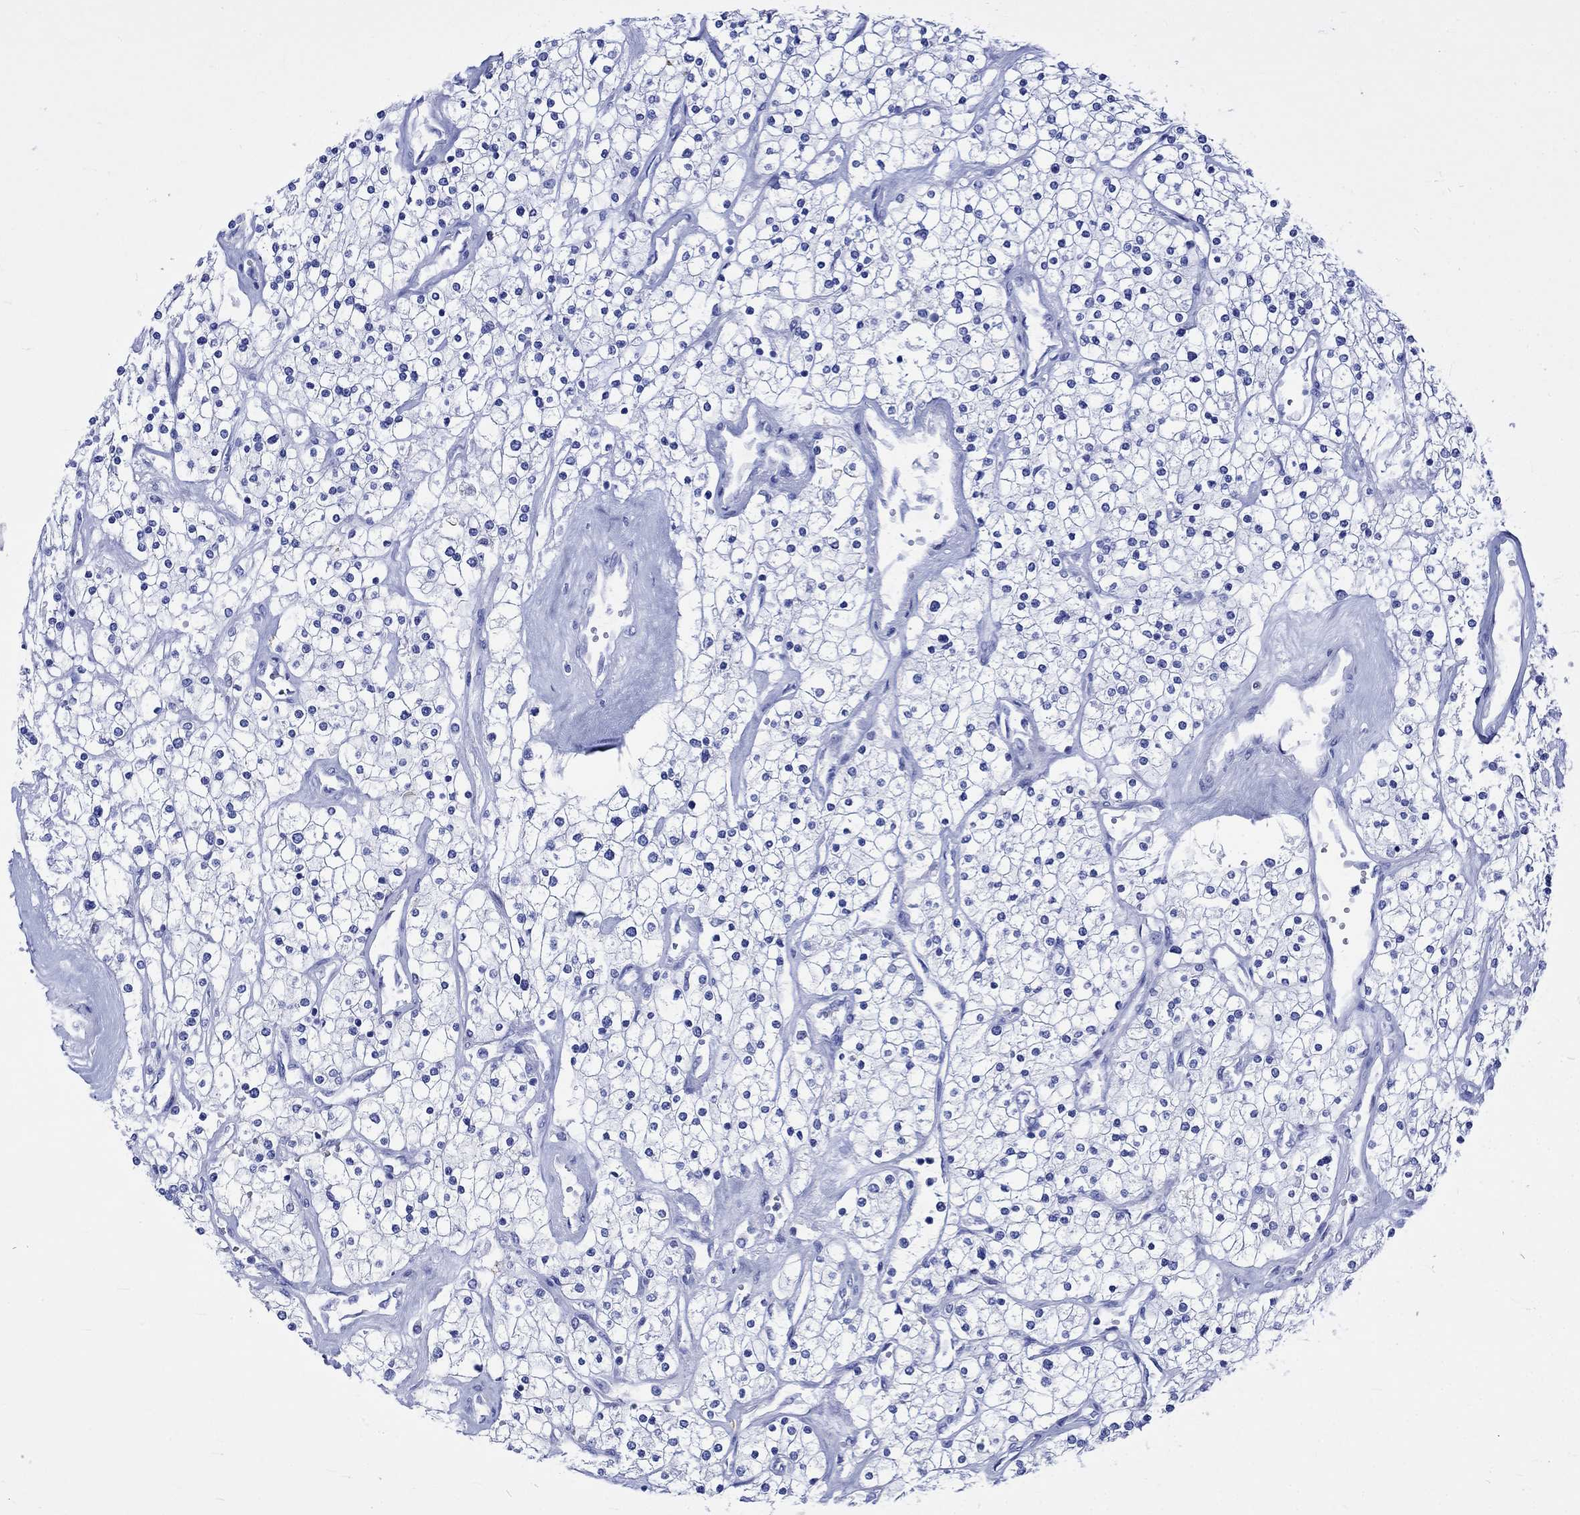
{"staining": {"intensity": "negative", "quantity": "none", "location": "none"}, "tissue": "renal cancer", "cell_type": "Tumor cells", "image_type": "cancer", "snomed": [{"axis": "morphology", "description": "Adenocarcinoma, NOS"}, {"axis": "topography", "description": "Kidney"}], "caption": "Human renal cancer stained for a protein using immunohistochemistry reveals no staining in tumor cells.", "gene": "KLHL33", "patient": {"sex": "male", "age": 80}}